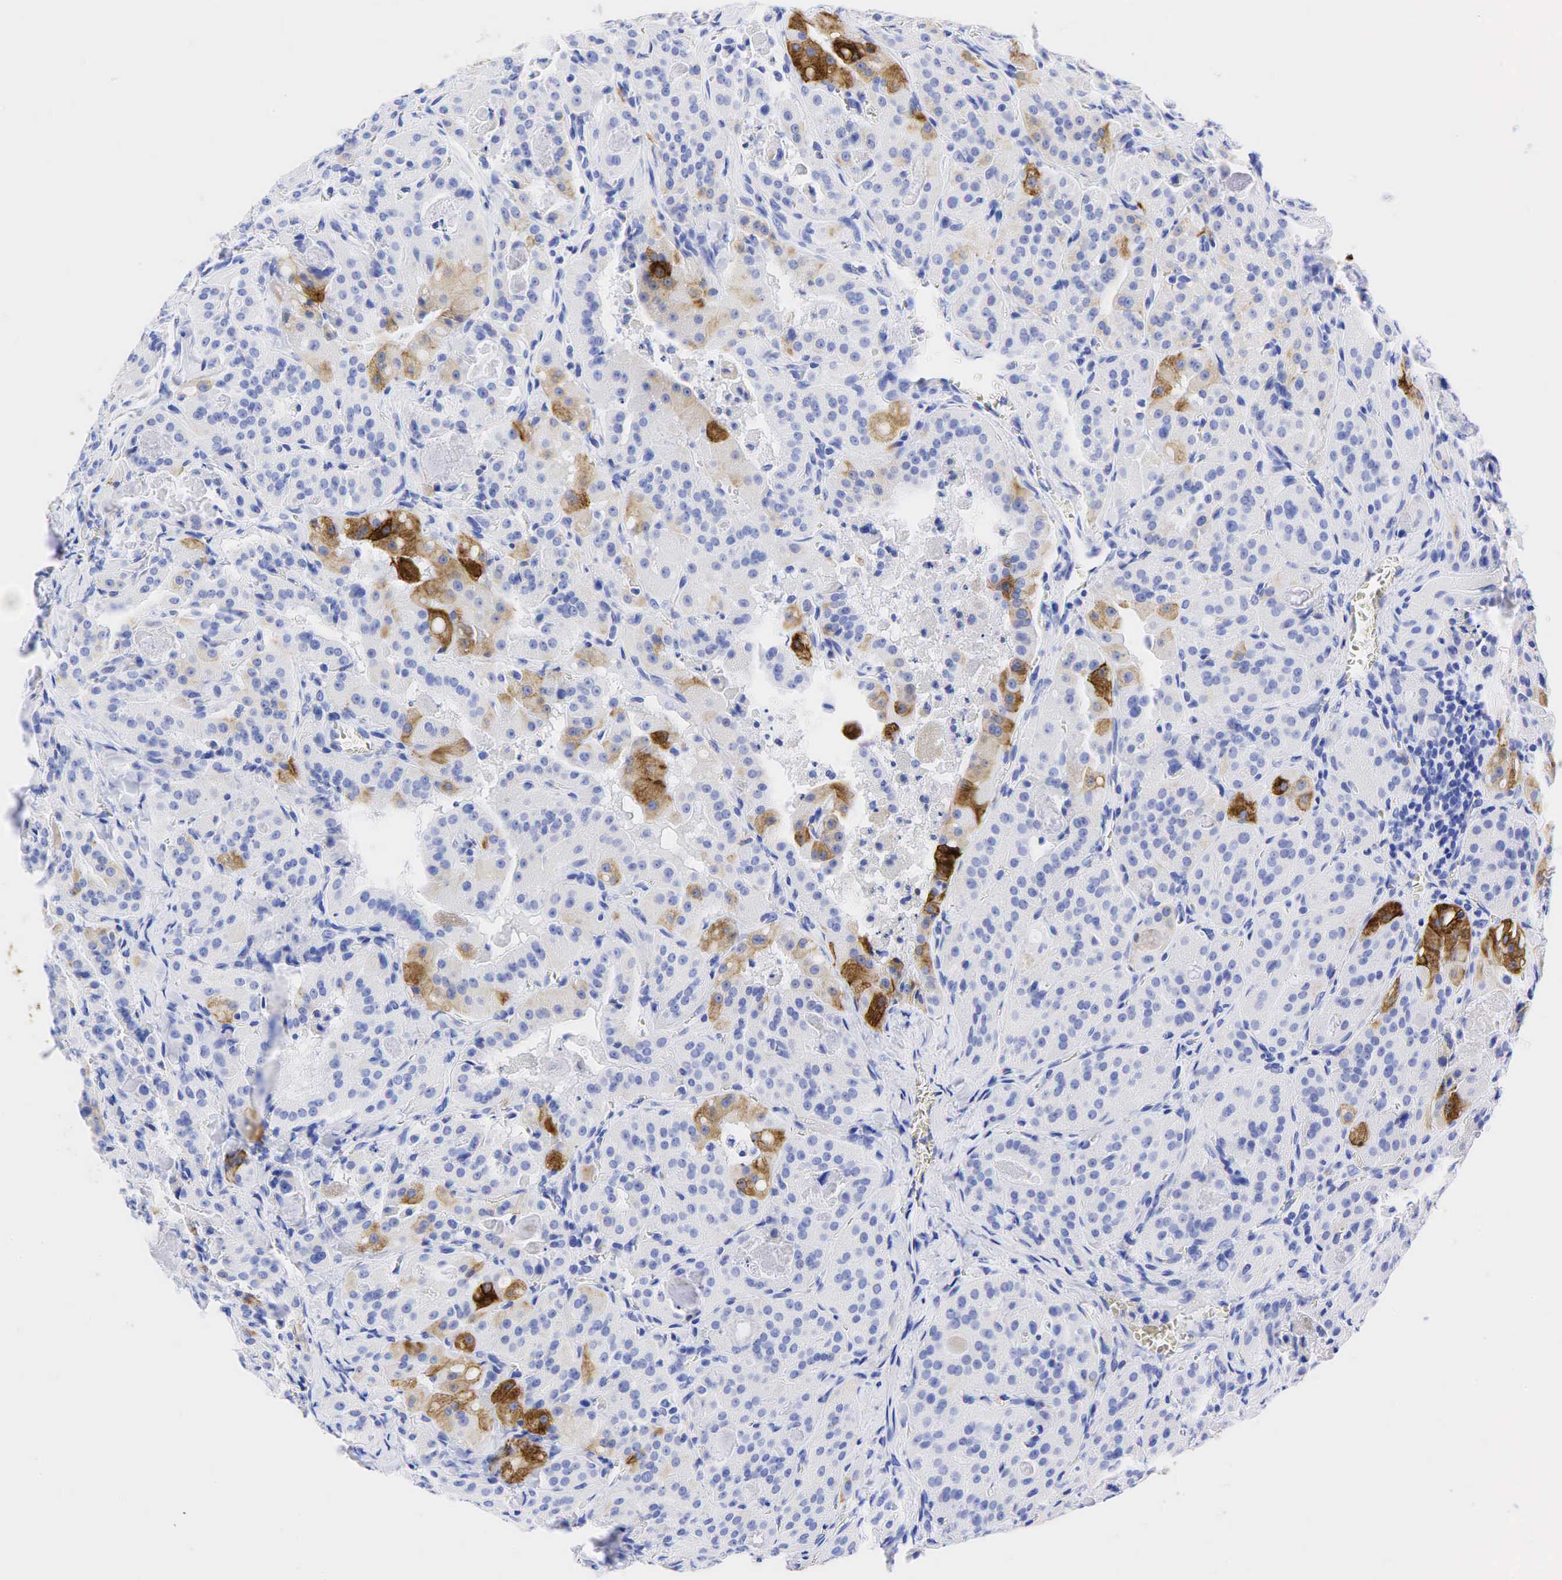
{"staining": {"intensity": "strong", "quantity": "<25%", "location": "cytoplasmic/membranous"}, "tissue": "thyroid cancer", "cell_type": "Tumor cells", "image_type": "cancer", "snomed": [{"axis": "morphology", "description": "Carcinoma, NOS"}, {"axis": "topography", "description": "Thyroid gland"}], "caption": "Strong cytoplasmic/membranous positivity is appreciated in about <25% of tumor cells in thyroid cancer (carcinoma). Using DAB (brown) and hematoxylin (blue) stains, captured at high magnification using brightfield microscopy.", "gene": "KRT19", "patient": {"sex": "male", "age": 76}}